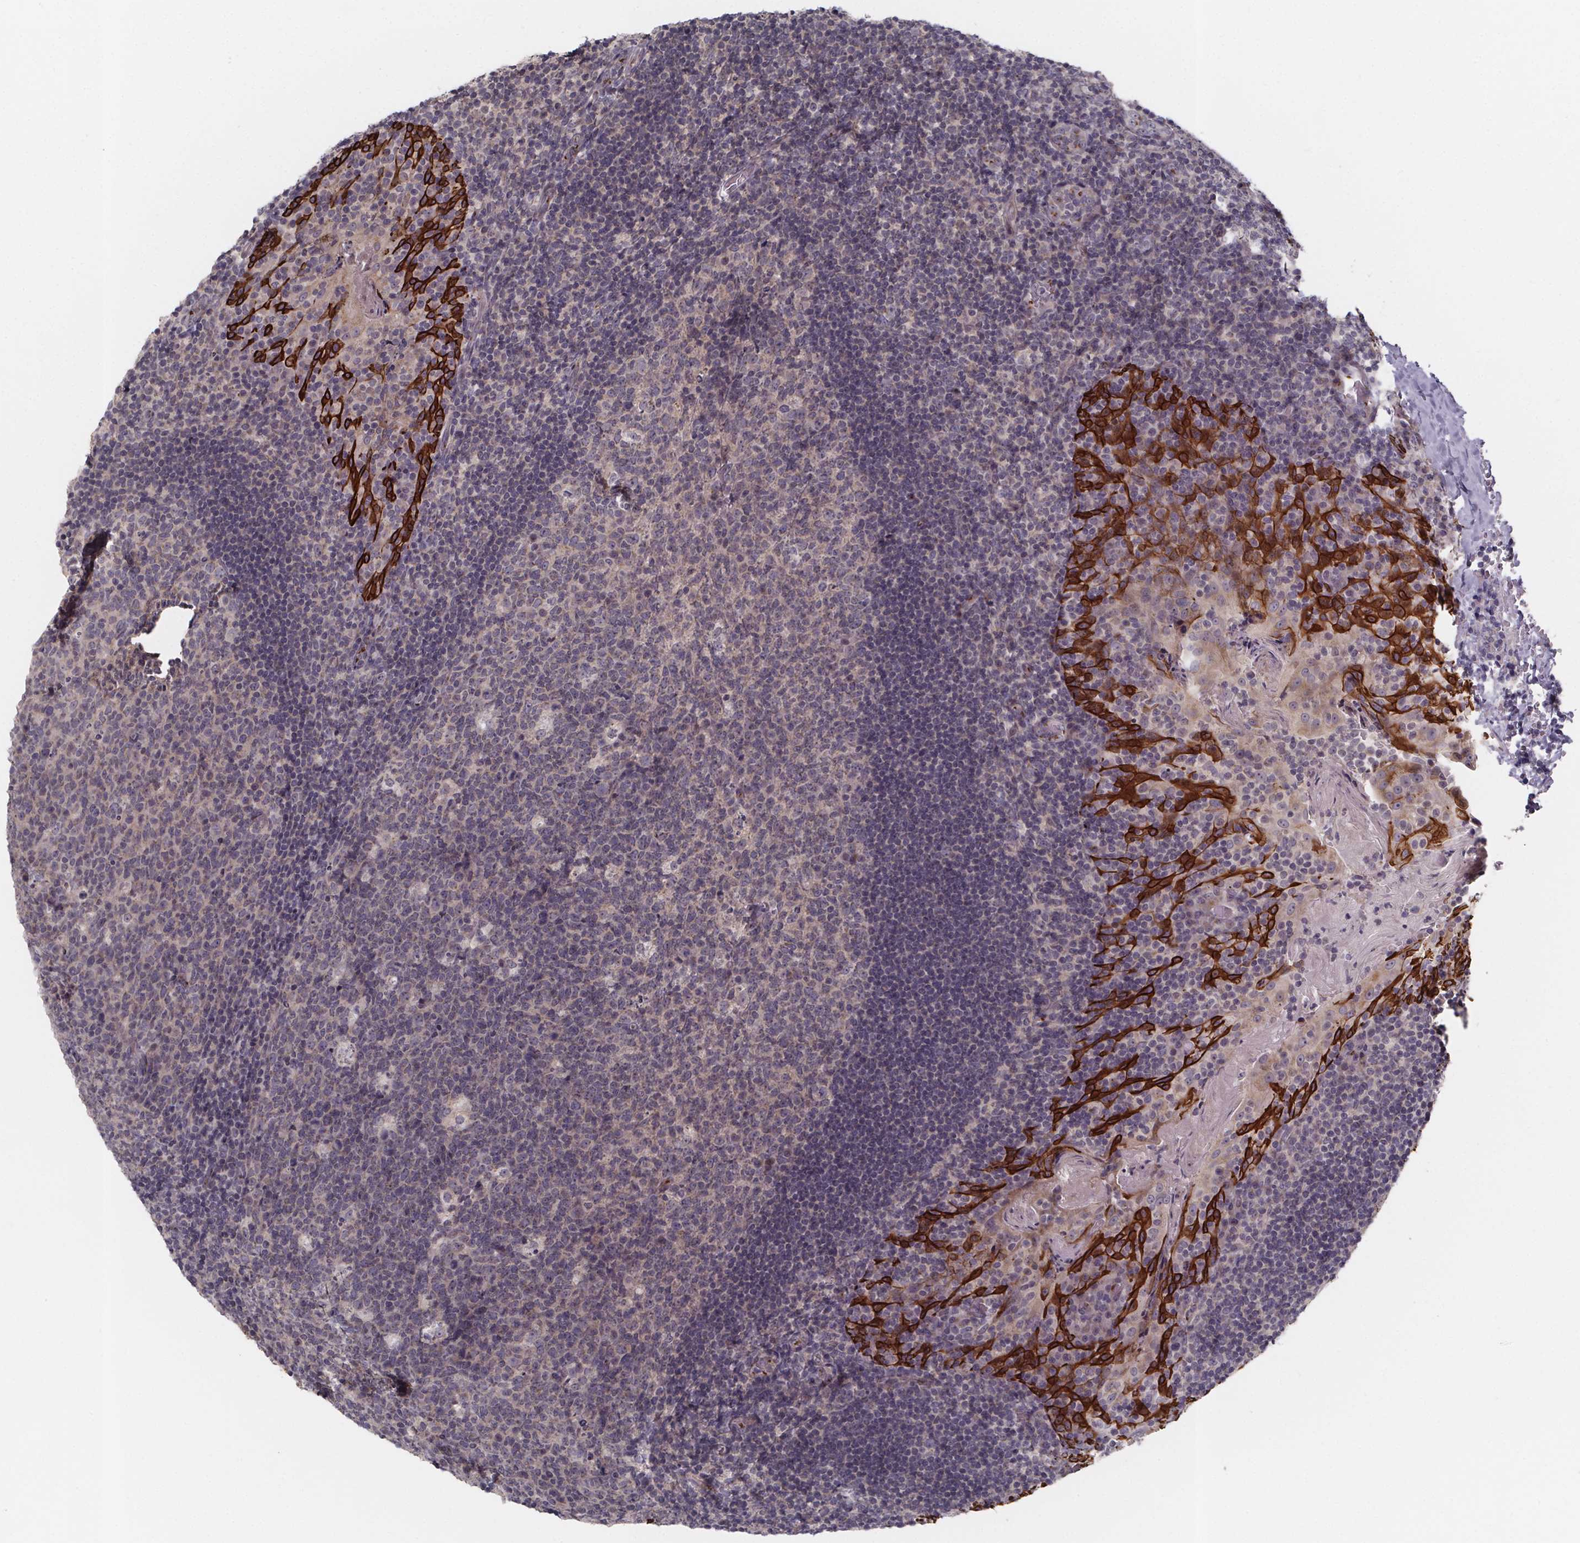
{"staining": {"intensity": "negative", "quantity": "none", "location": "none"}, "tissue": "tonsil", "cell_type": "Germinal center cells", "image_type": "normal", "snomed": [{"axis": "morphology", "description": "Normal tissue, NOS"}, {"axis": "topography", "description": "Tonsil"}], "caption": "This is an IHC photomicrograph of unremarkable human tonsil. There is no positivity in germinal center cells.", "gene": "NDST1", "patient": {"sex": "male", "age": 17}}